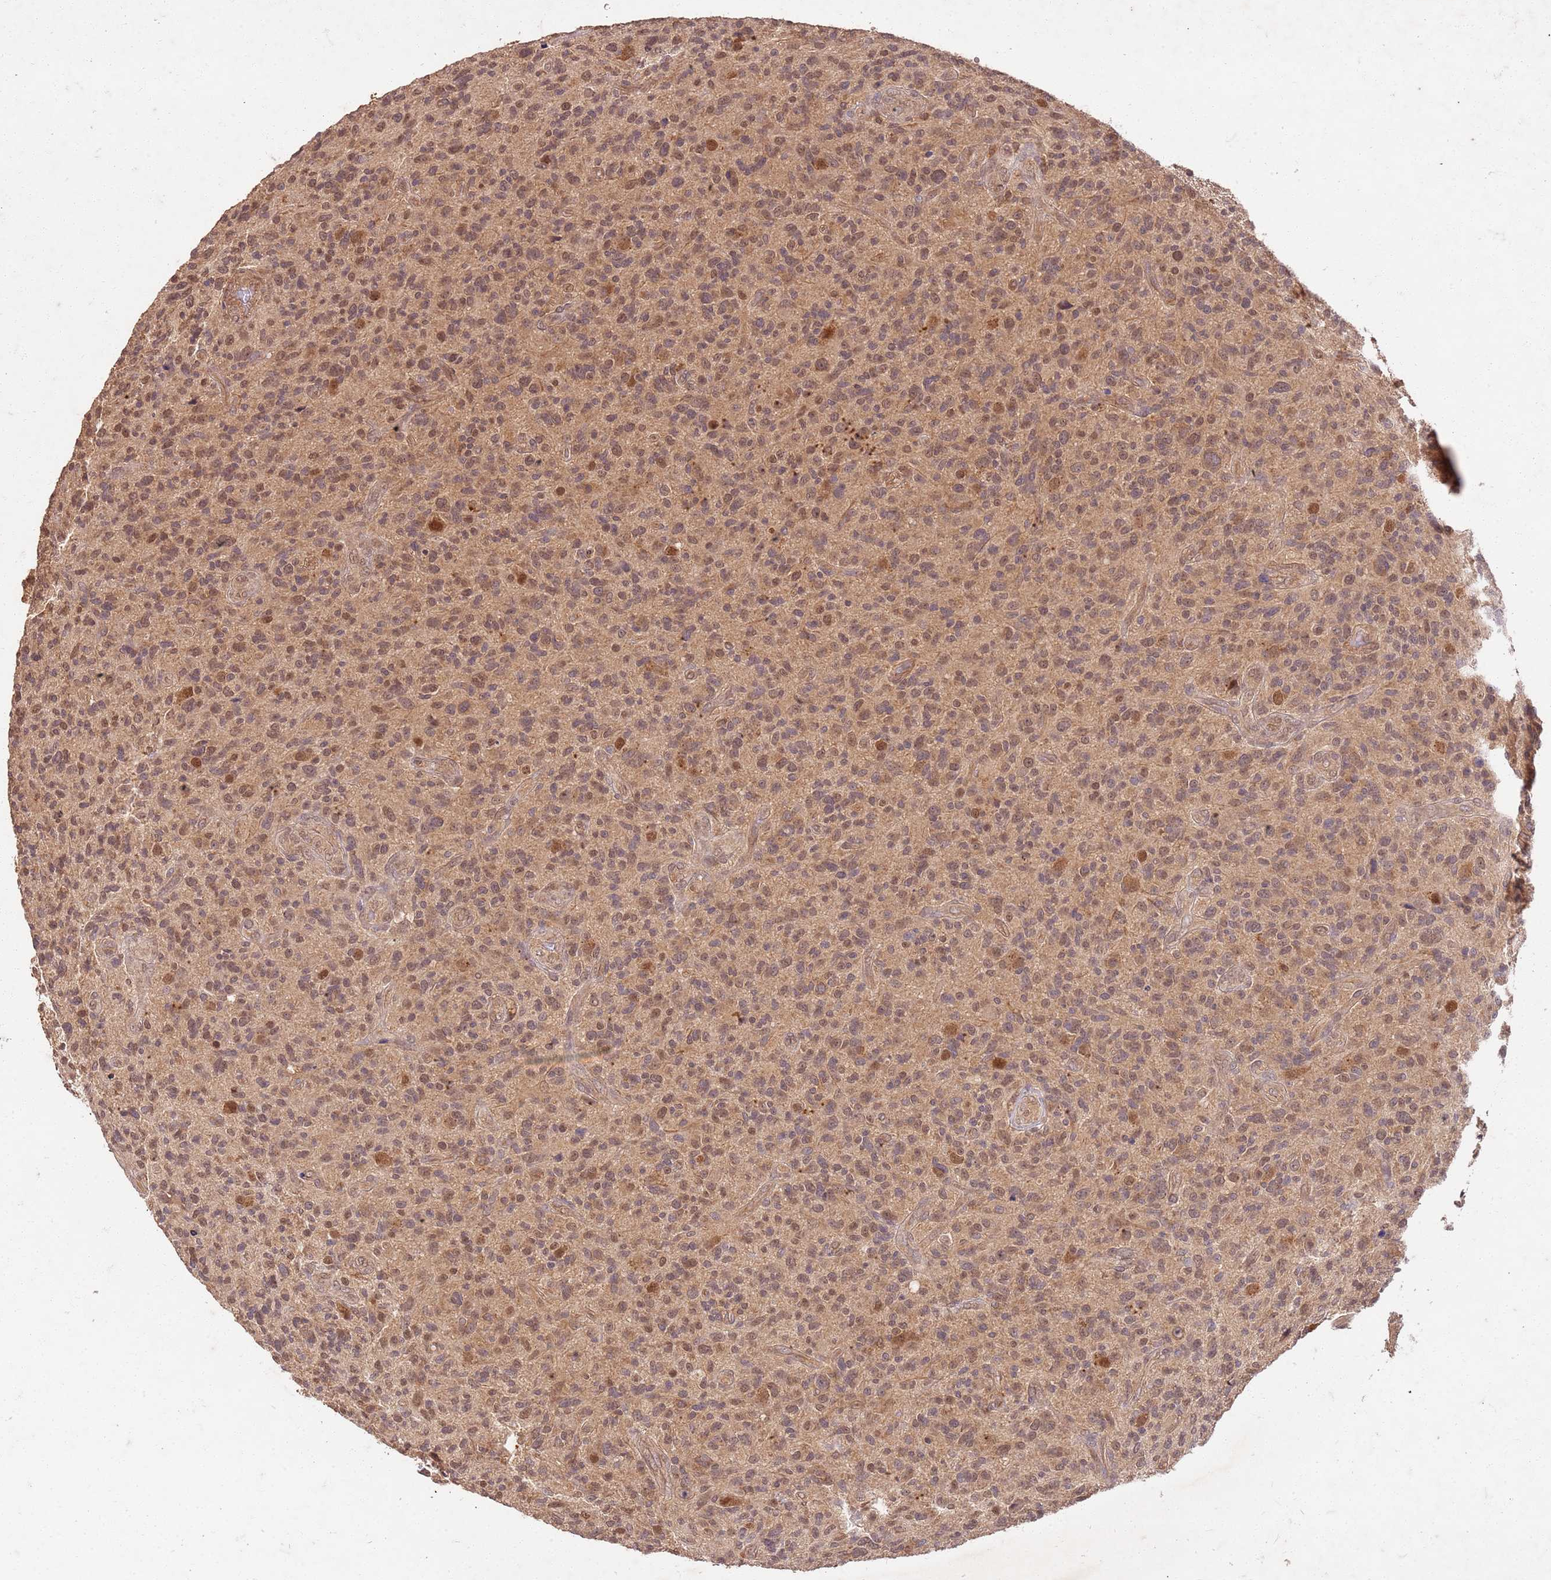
{"staining": {"intensity": "moderate", "quantity": "25%-75%", "location": "cytoplasmic/membranous,nuclear"}, "tissue": "glioma", "cell_type": "Tumor cells", "image_type": "cancer", "snomed": [{"axis": "morphology", "description": "Glioma, malignant, High grade"}, {"axis": "topography", "description": "Brain"}], "caption": "The photomicrograph exhibits immunohistochemical staining of malignant glioma (high-grade). There is moderate cytoplasmic/membranous and nuclear expression is identified in about 25%-75% of tumor cells. Immunohistochemistry stains the protein in brown and the nuclei are stained blue.", "gene": "UBE3A", "patient": {"sex": "male", "age": 47}}